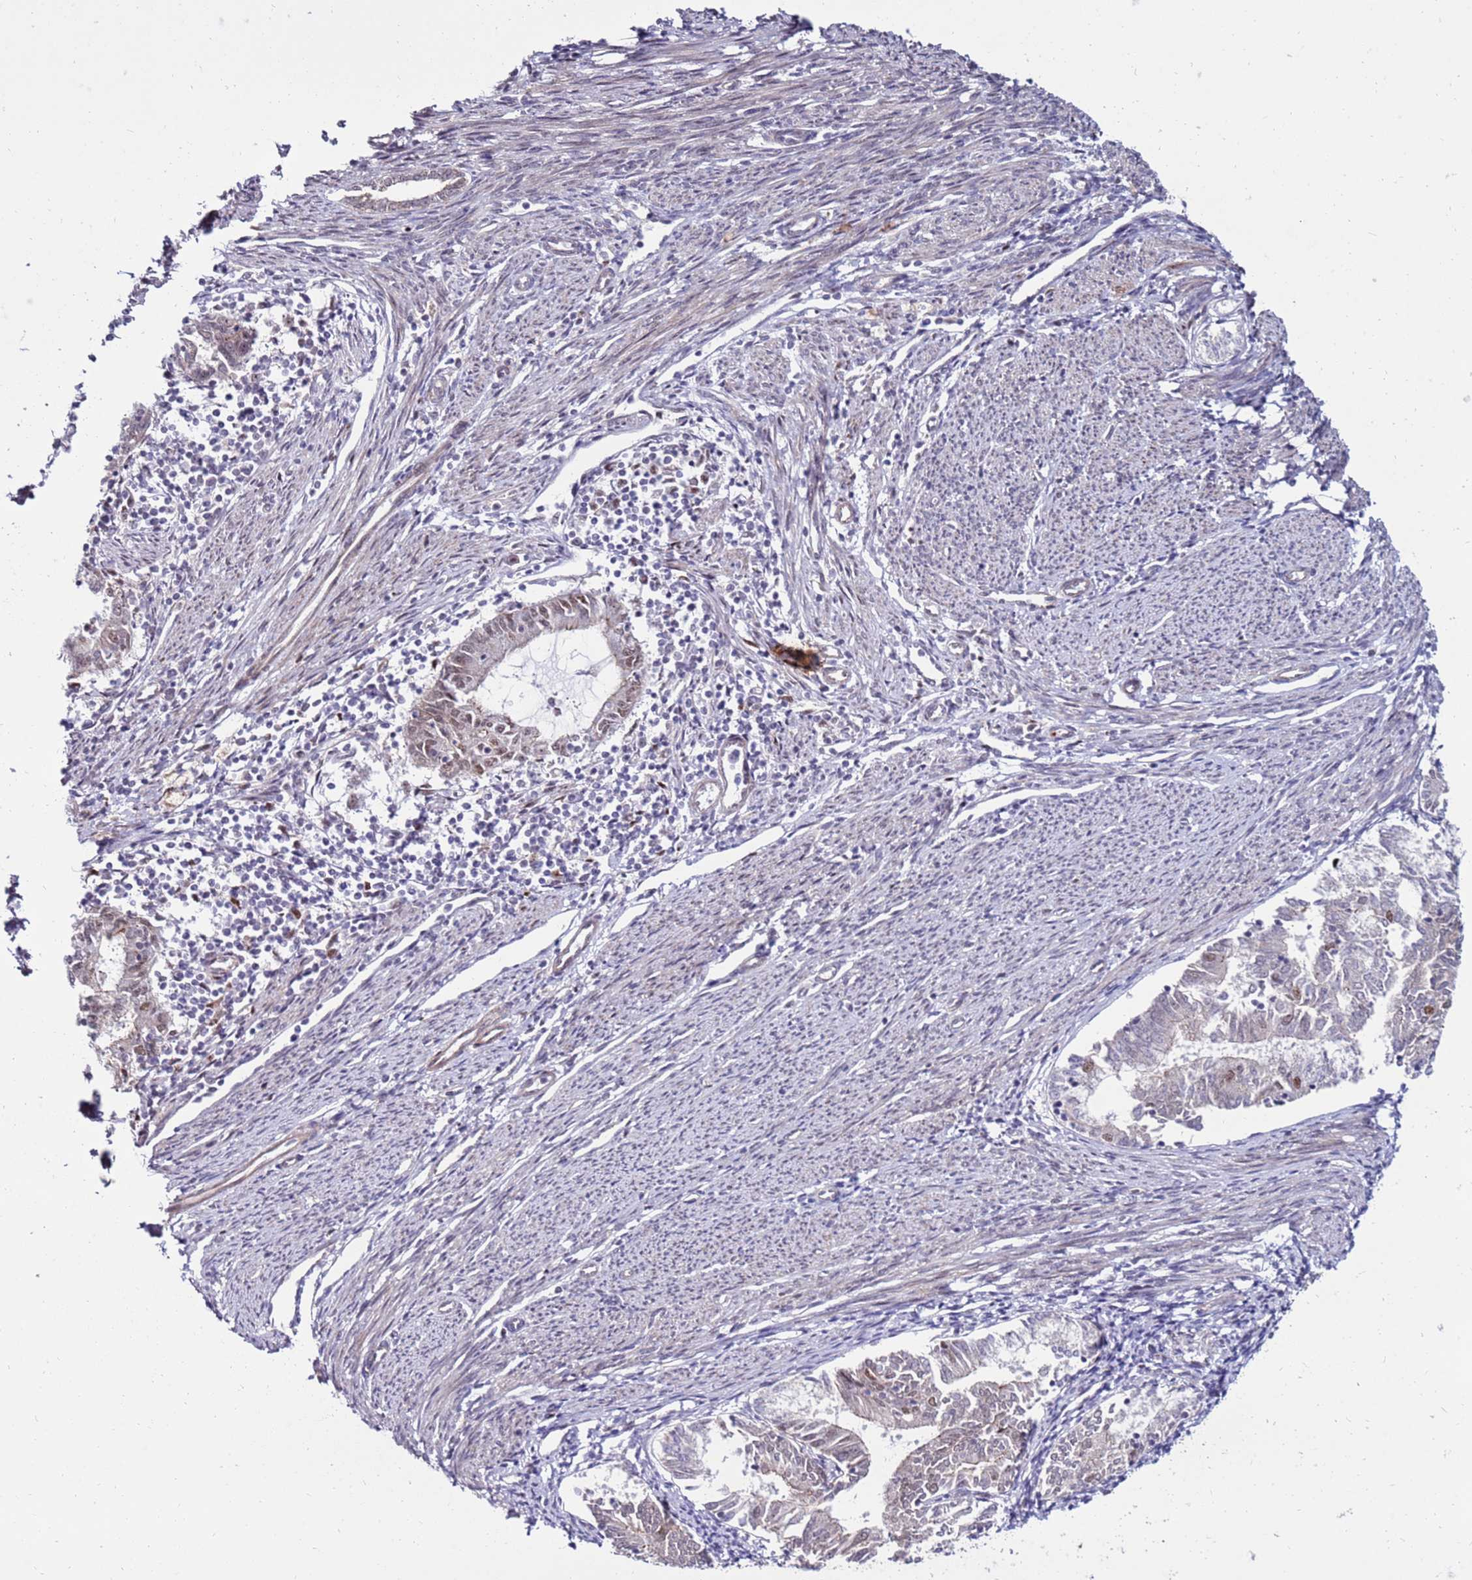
{"staining": {"intensity": "moderate", "quantity": "<25%", "location": "nuclear"}, "tissue": "endometrial cancer", "cell_type": "Tumor cells", "image_type": "cancer", "snomed": [{"axis": "morphology", "description": "Adenocarcinoma, NOS"}, {"axis": "topography", "description": "Endometrium"}], "caption": "A low amount of moderate nuclear expression is appreciated in about <25% of tumor cells in endometrial adenocarcinoma tissue. (DAB (3,3'-diaminobenzidine) IHC, brown staining for protein, blue staining for nuclei).", "gene": "KPNA4", "patient": {"sex": "female", "age": 79}}